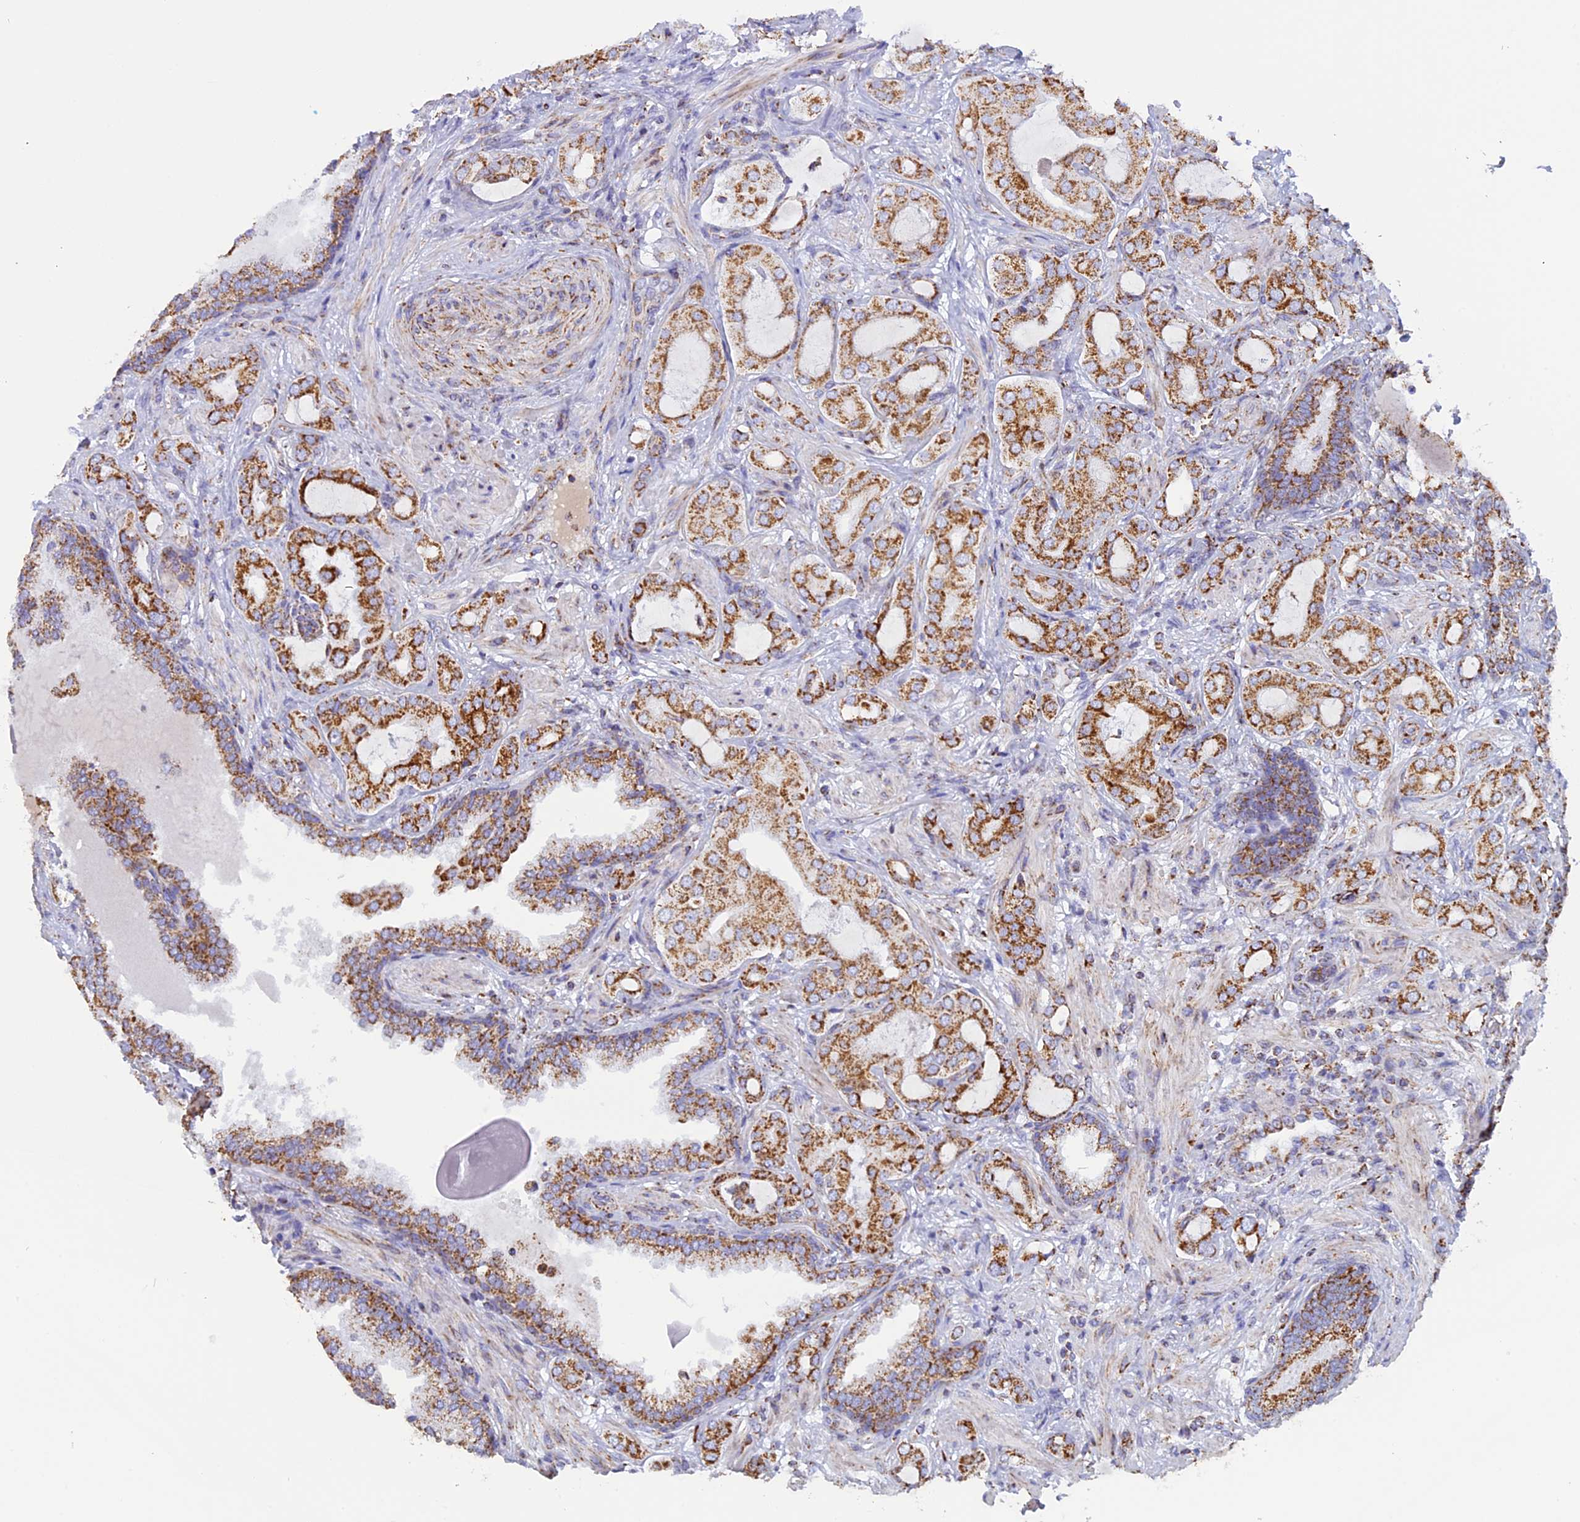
{"staining": {"intensity": "moderate", "quantity": ">75%", "location": "cytoplasmic/membranous"}, "tissue": "prostate cancer", "cell_type": "Tumor cells", "image_type": "cancer", "snomed": [{"axis": "morphology", "description": "Adenocarcinoma, Low grade"}, {"axis": "topography", "description": "Prostate"}], "caption": "A brown stain labels moderate cytoplasmic/membranous staining of a protein in prostate cancer tumor cells. (DAB (3,3'-diaminobenzidine) IHC with brightfield microscopy, high magnification).", "gene": "KCNG1", "patient": {"sex": "male", "age": 57}}